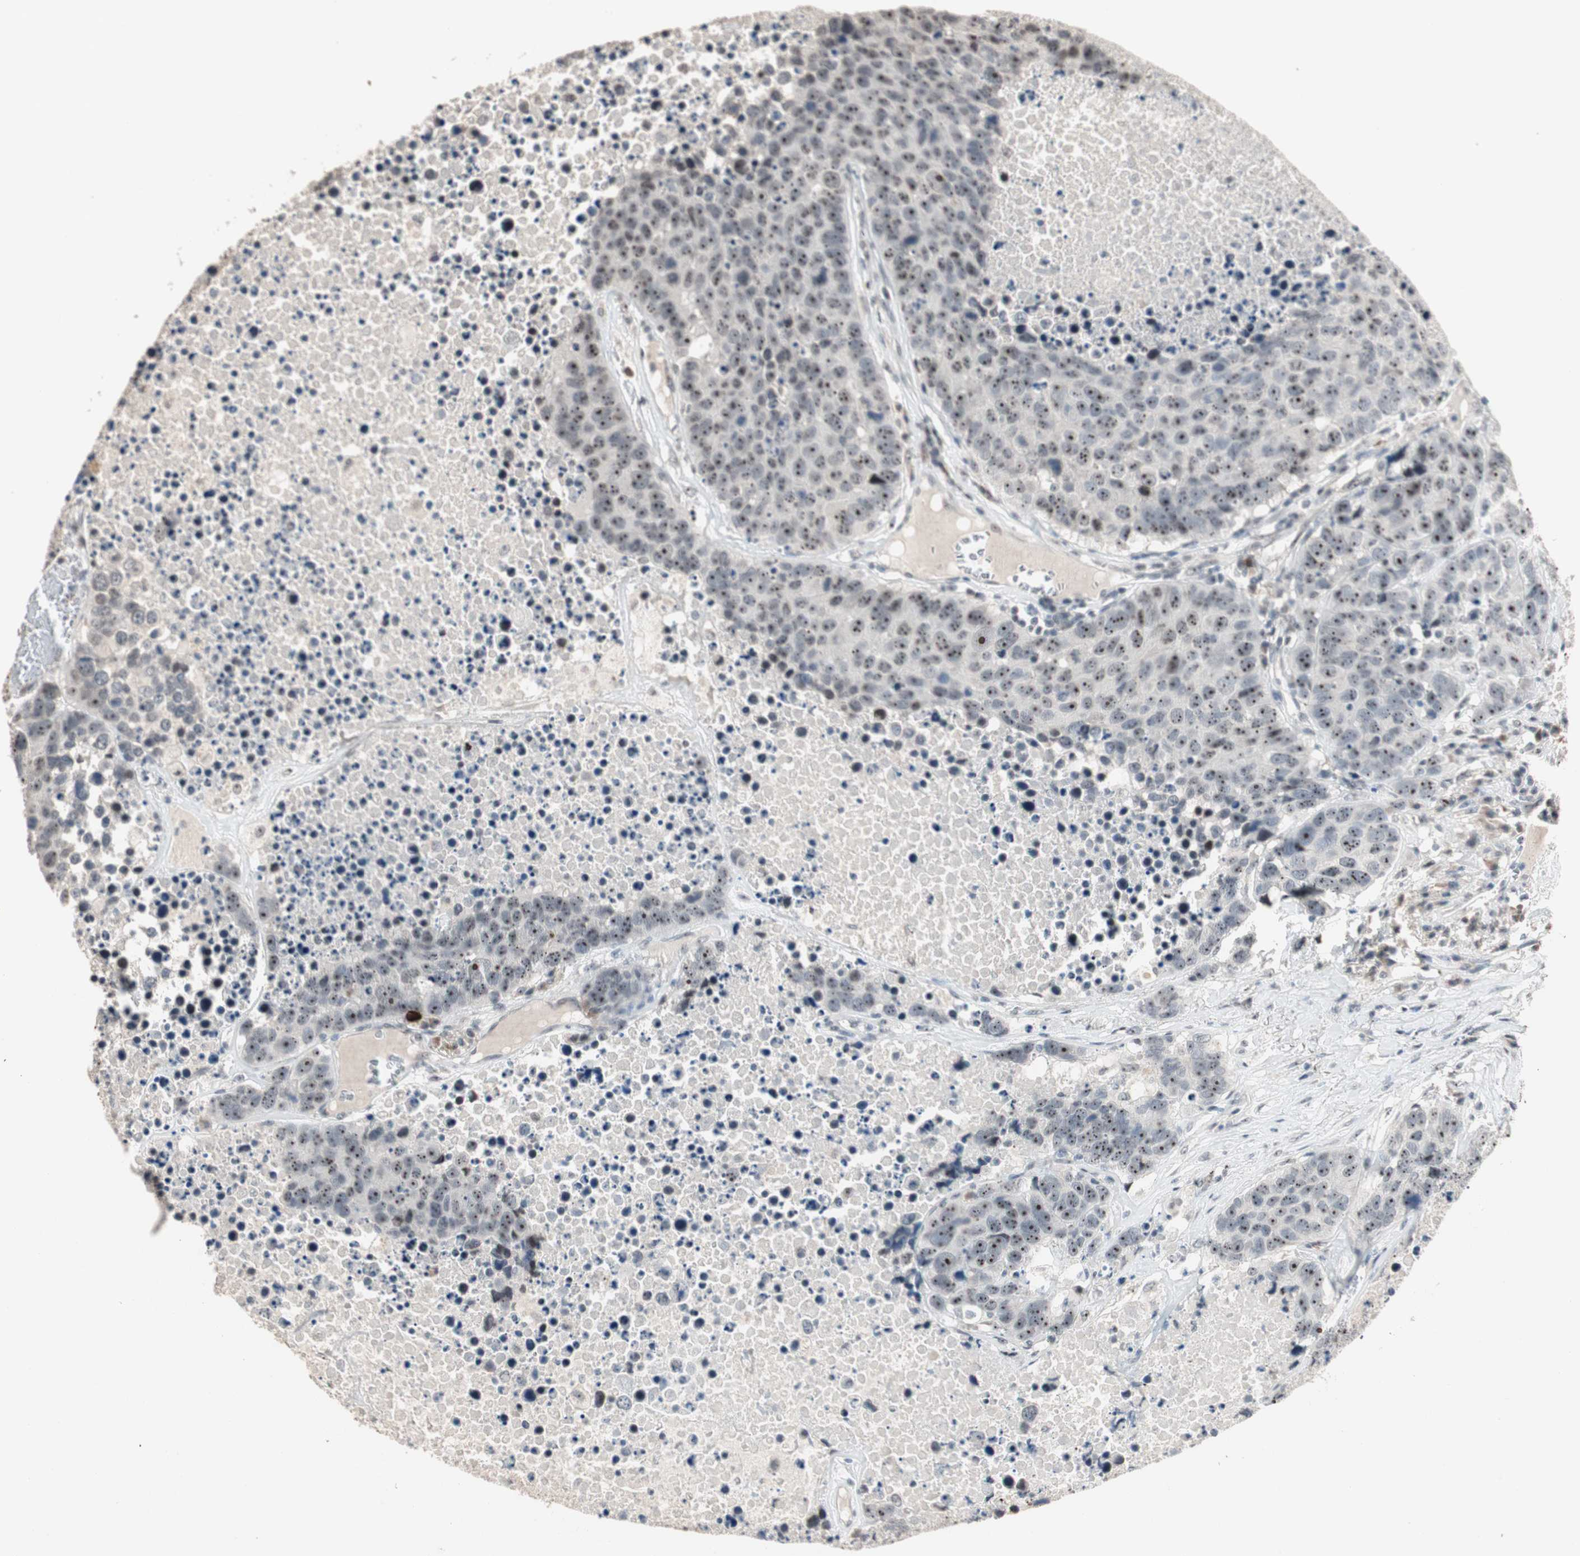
{"staining": {"intensity": "moderate", "quantity": ">75%", "location": "nuclear"}, "tissue": "carcinoid", "cell_type": "Tumor cells", "image_type": "cancer", "snomed": [{"axis": "morphology", "description": "Carcinoid, malignant, NOS"}, {"axis": "topography", "description": "Lung"}], "caption": "Approximately >75% of tumor cells in human carcinoid (malignant) demonstrate moderate nuclear protein staining as visualized by brown immunohistochemical staining.", "gene": "ETV4", "patient": {"sex": "male", "age": 60}}